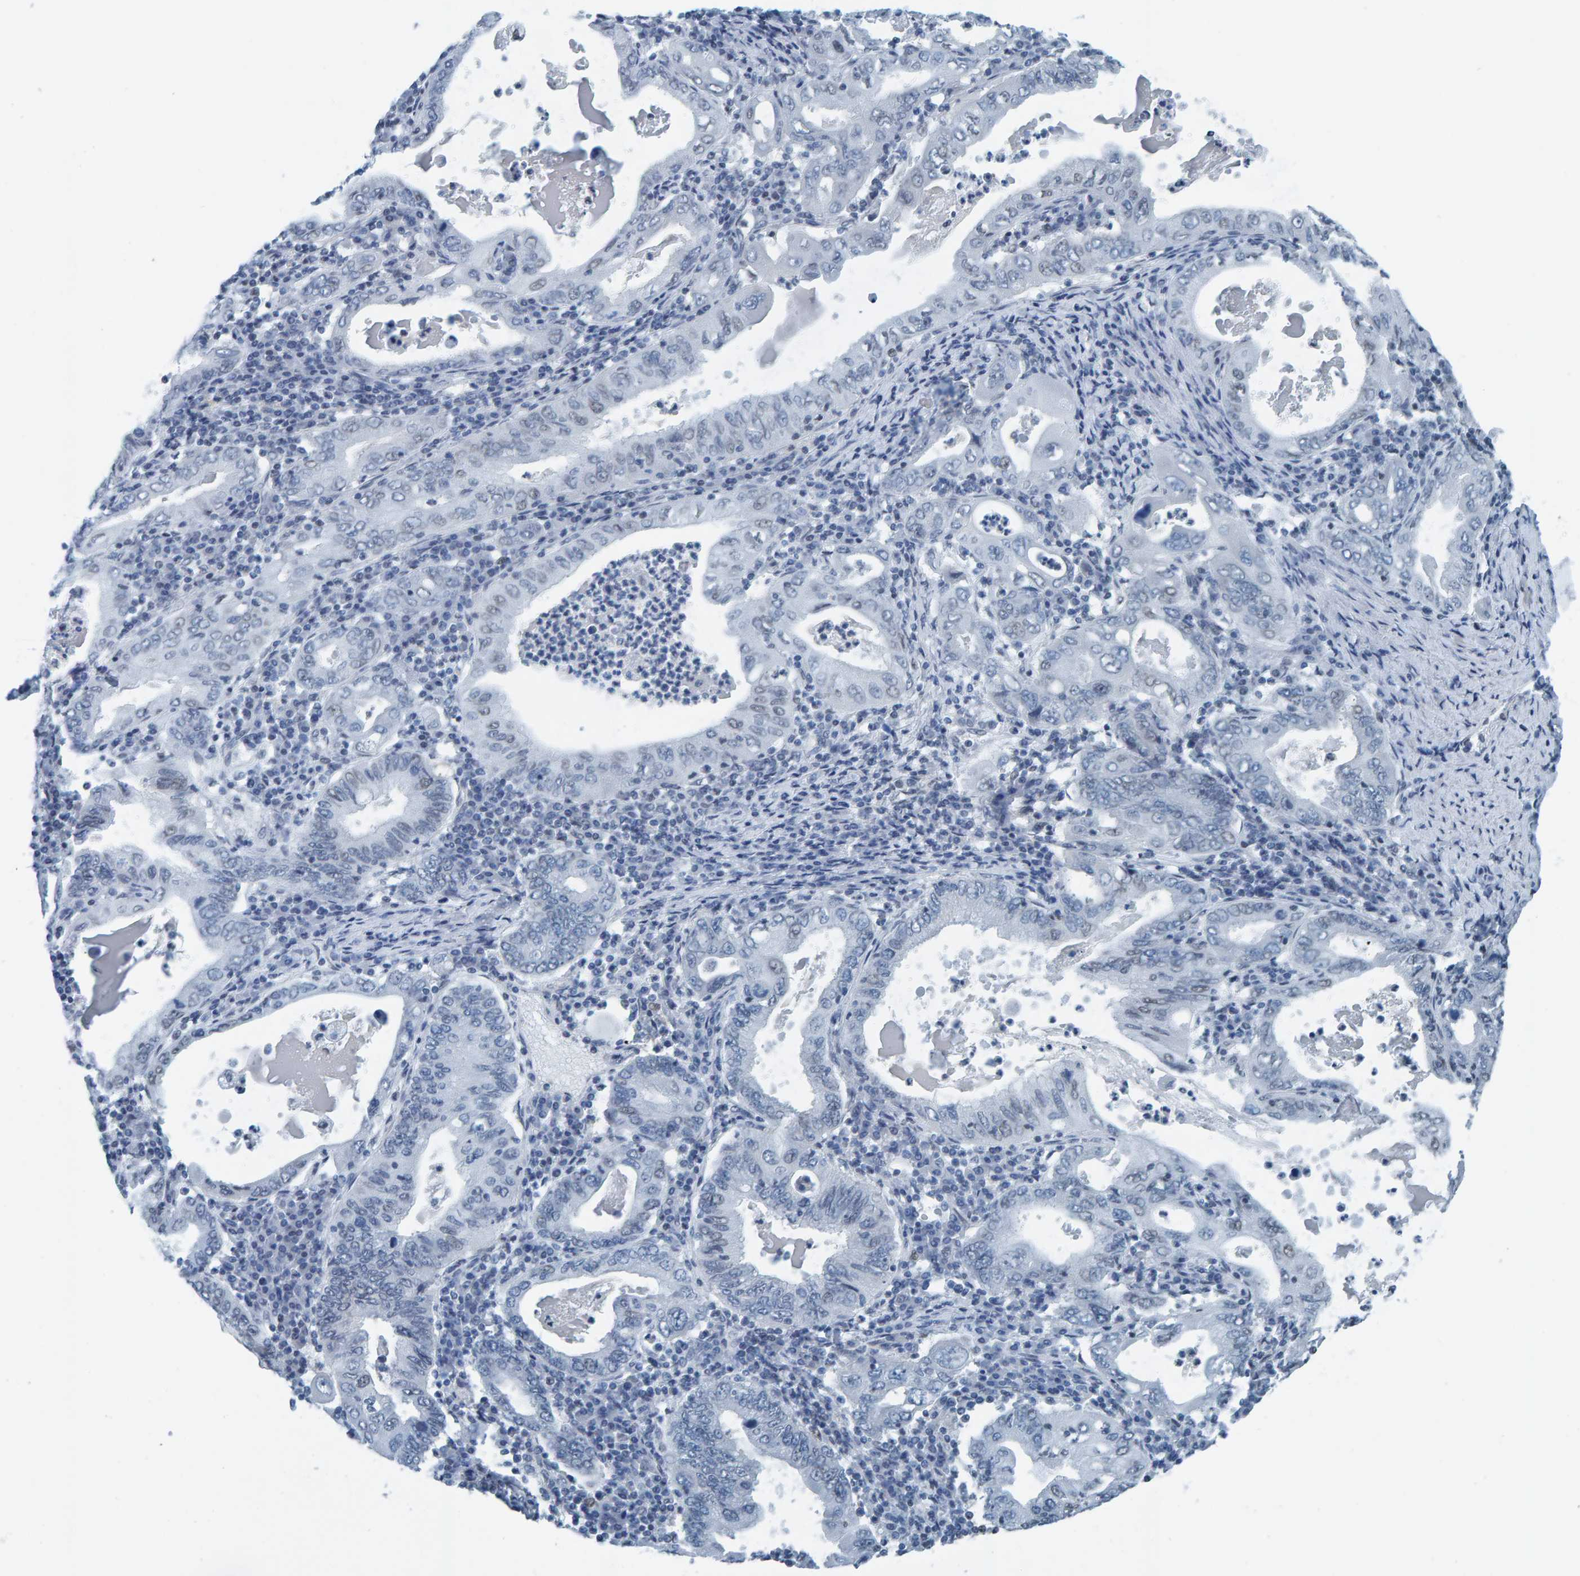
{"staining": {"intensity": "negative", "quantity": "none", "location": "none"}, "tissue": "stomach cancer", "cell_type": "Tumor cells", "image_type": "cancer", "snomed": [{"axis": "morphology", "description": "Normal tissue, NOS"}, {"axis": "morphology", "description": "Adenocarcinoma, NOS"}, {"axis": "topography", "description": "Esophagus"}, {"axis": "topography", "description": "Stomach, upper"}, {"axis": "topography", "description": "Peripheral nerve tissue"}], "caption": "Protein analysis of stomach cancer reveals no significant positivity in tumor cells.", "gene": "CNP", "patient": {"sex": "male", "age": 62}}